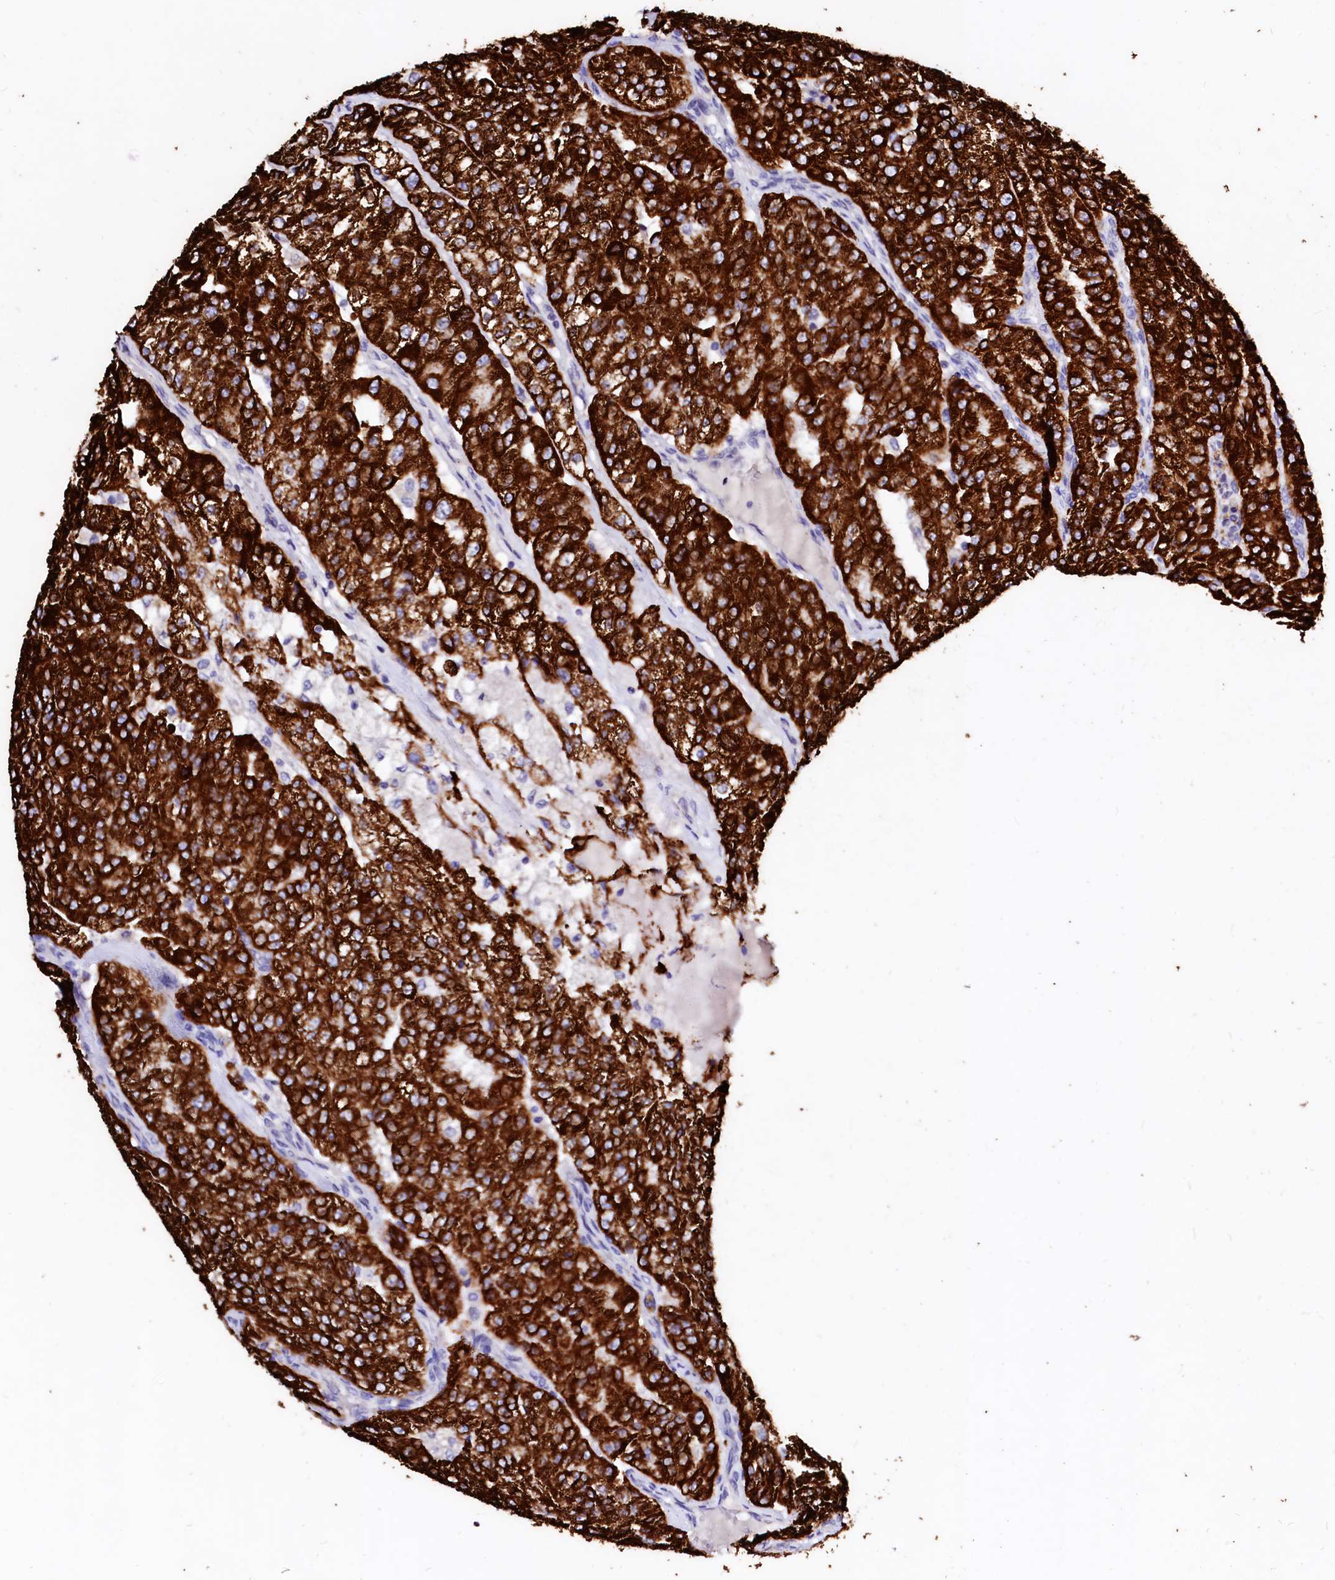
{"staining": {"intensity": "strong", "quantity": ">75%", "location": "cytoplasmic/membranous"}, "tissue": "renal cancer", "cell_type": "Tumor cells", "image_type": "cancer", "snomed": [{"axis": "morphology", "description": "Adenocarcinoma, NOS"}, {"axis": "topography", "description": "Kidney"}], "caption": "Immunohistochemistry (IHC) histopathology image of renal cancer (adenocarcinoma) stained for a protein (brown), which exhibits high levels of strong cytoplasmic/membranous expression in approximately >75% of tumor cells.", "gene": "MAOB", "patient": {"sex": "female", "age": 63}}